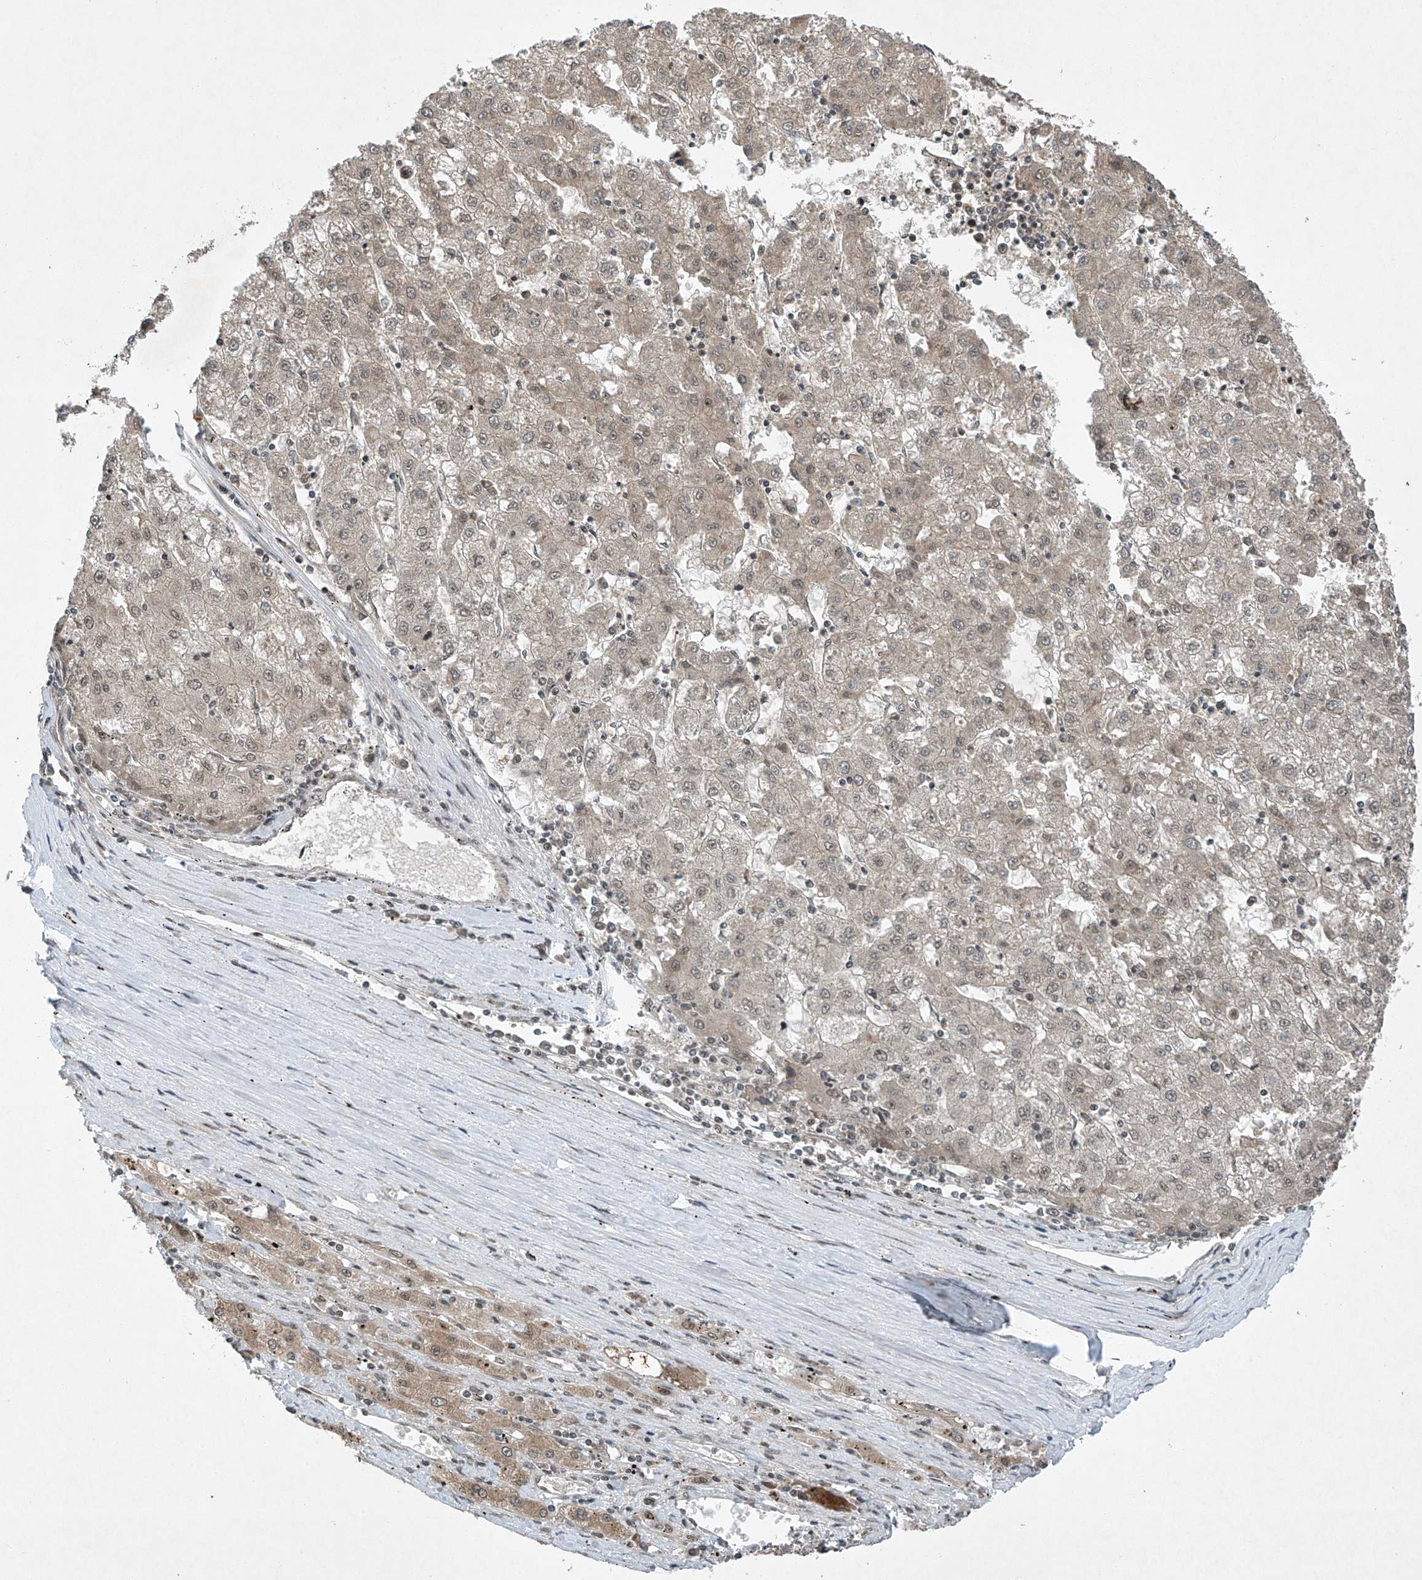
{"staining": {"intensity": "weak", "quantity": "<25%", "location": "nuclear"}, "tissue": "liver cancer", "cell_type": "Tumor cells", "image_type": "cancer", "snomed": [{"axis": "morphology", "description": "Carcinoma, Hepatocellular, NOS"}, {"axis": "topography", "description": "Liver"}], "caption": "This is an immunohistochemistry micrograph of liver cancer. There is no staining in tumor cells.", "gene": "TAF8", "patient": {"sex": "male", "age": 72}}